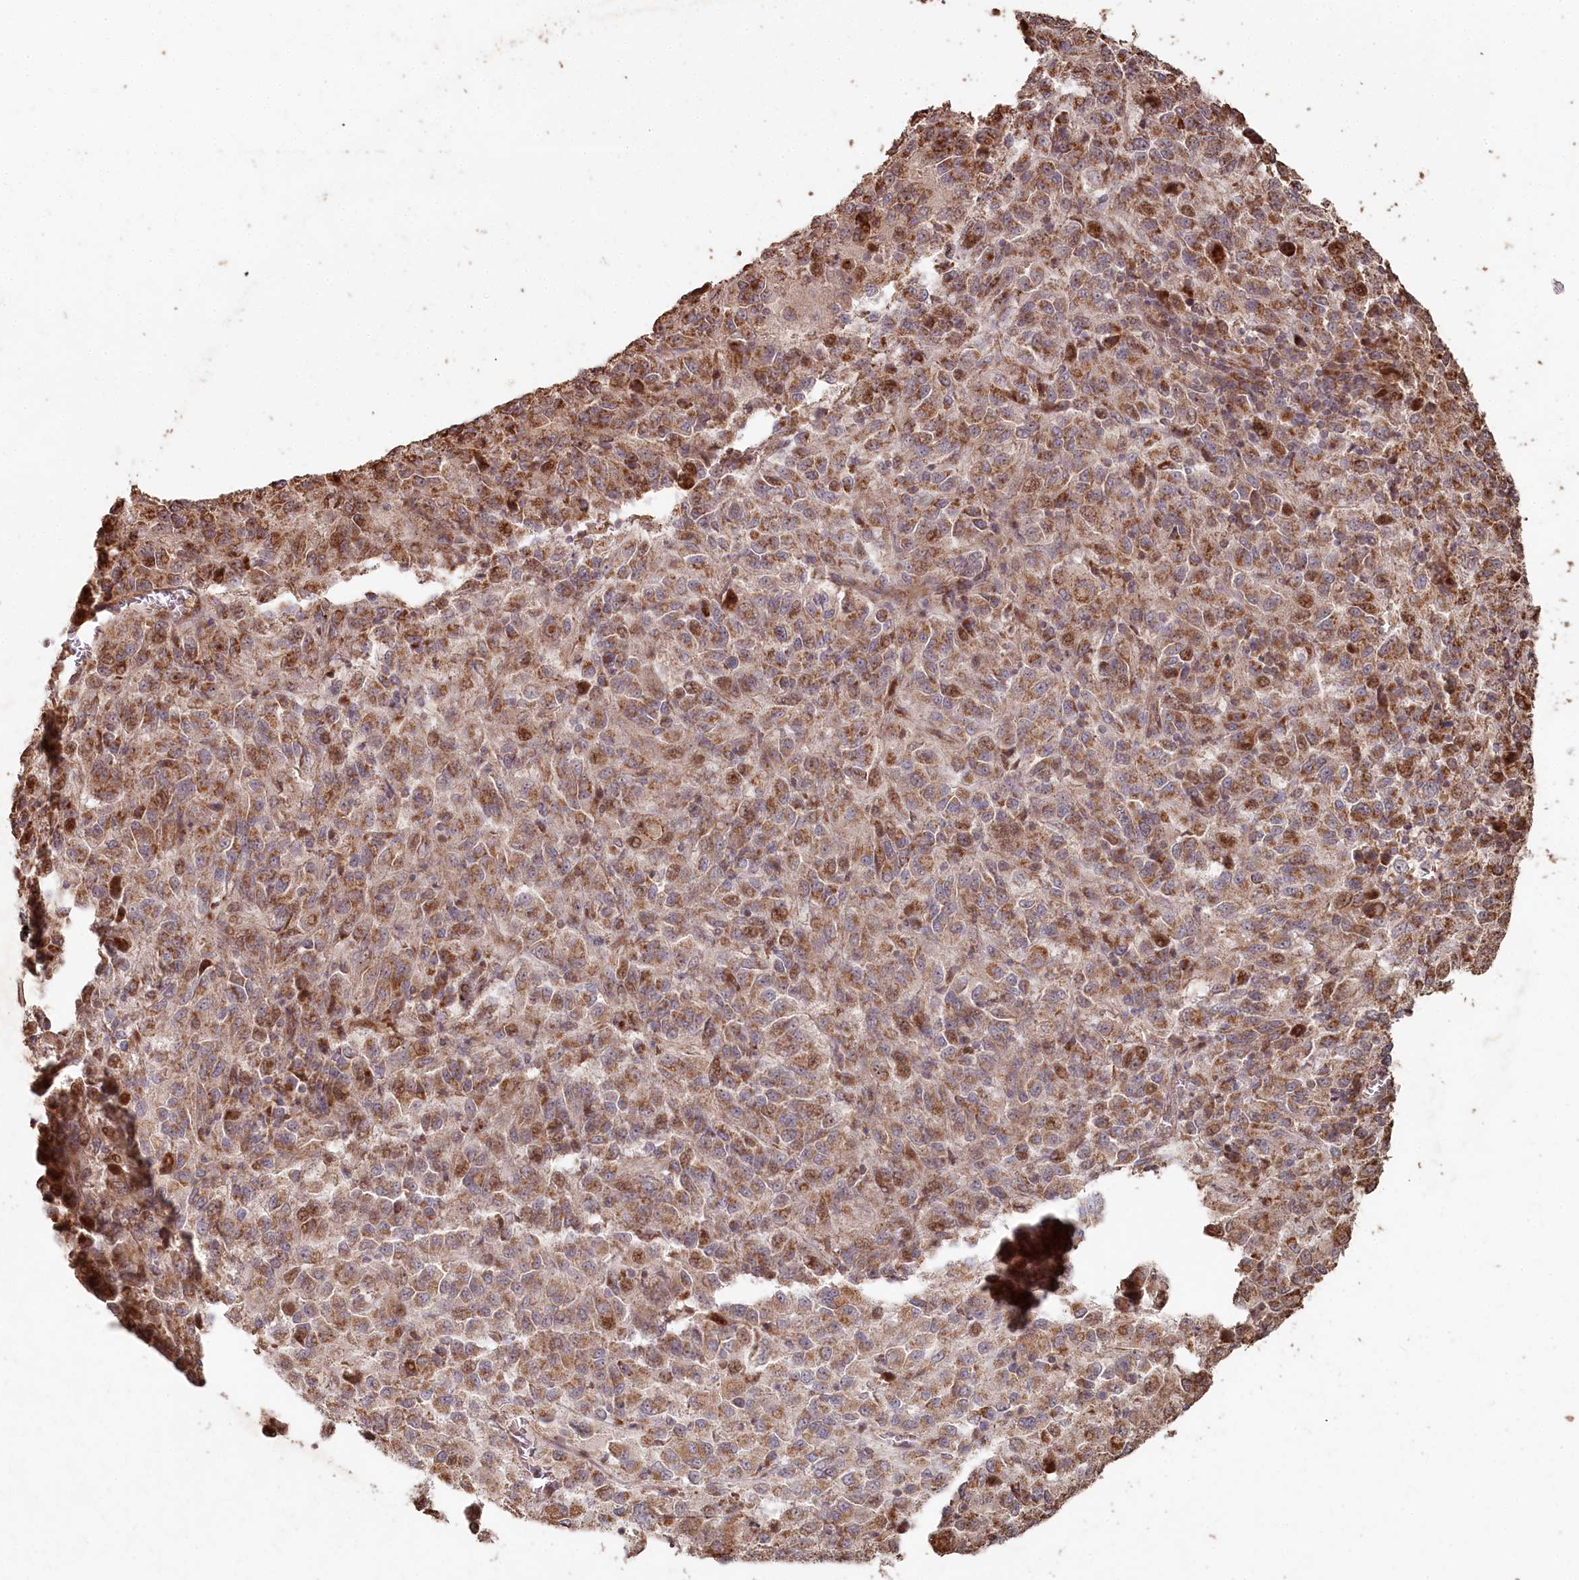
{"staining": {"intensity": "moderate", "quantity": ">75%", "location": "cytoplasmic/membranous"}, "tissue": "melanoma", "cell_type": "Tumor cells", "image_type": "cancer", "snomed": [{"axis": "morphology", "description": "Malignant melanoma, Metastatic site"}, {"axis": "topography", "description": "Lung"}], "caption": "Protein expression analysis of malignant melanoma (metastatic site) reveals moderate cytoplasmic/membranous expression in about >75% of tumor cells.", "gene": "HAL", "patient": {"sex": "male", "age": 64}}